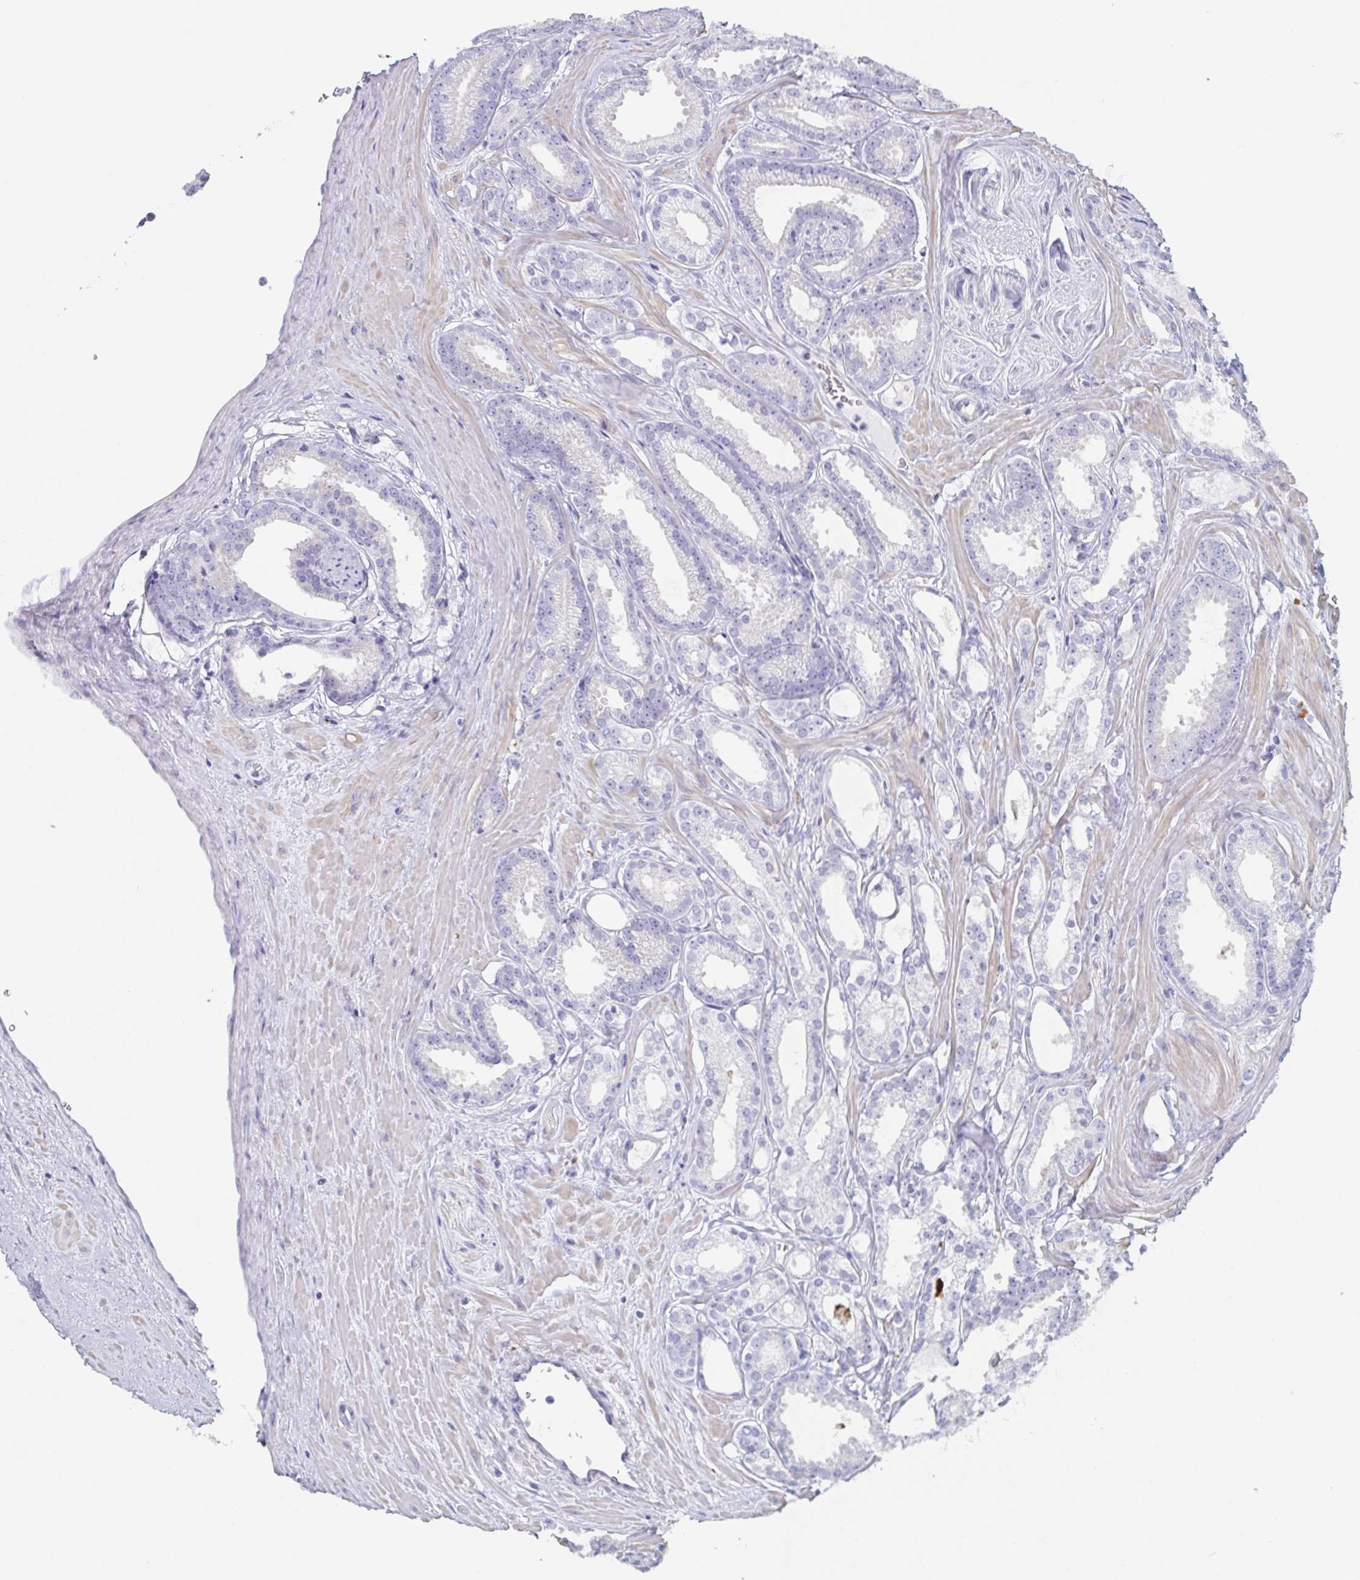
{"staining": {"intensity": "negative", "quantity": "none", "location": "none"}, "tissue": "prostate cancer", "cell_type": "Tumor cells", "image_type": "cancer", "snomed": [{"axis": "morphology", "description": "Adenocarcinoma, Low grade"}, {"axis": "topography", "description": "Prostate"}], "caption": "The micrograph exhibits no staining of tumor cells in low-grade adenocarcinoma (prostate).", "gene": "TAGLN3", "patient": {"sex": "male", "age": 65}}